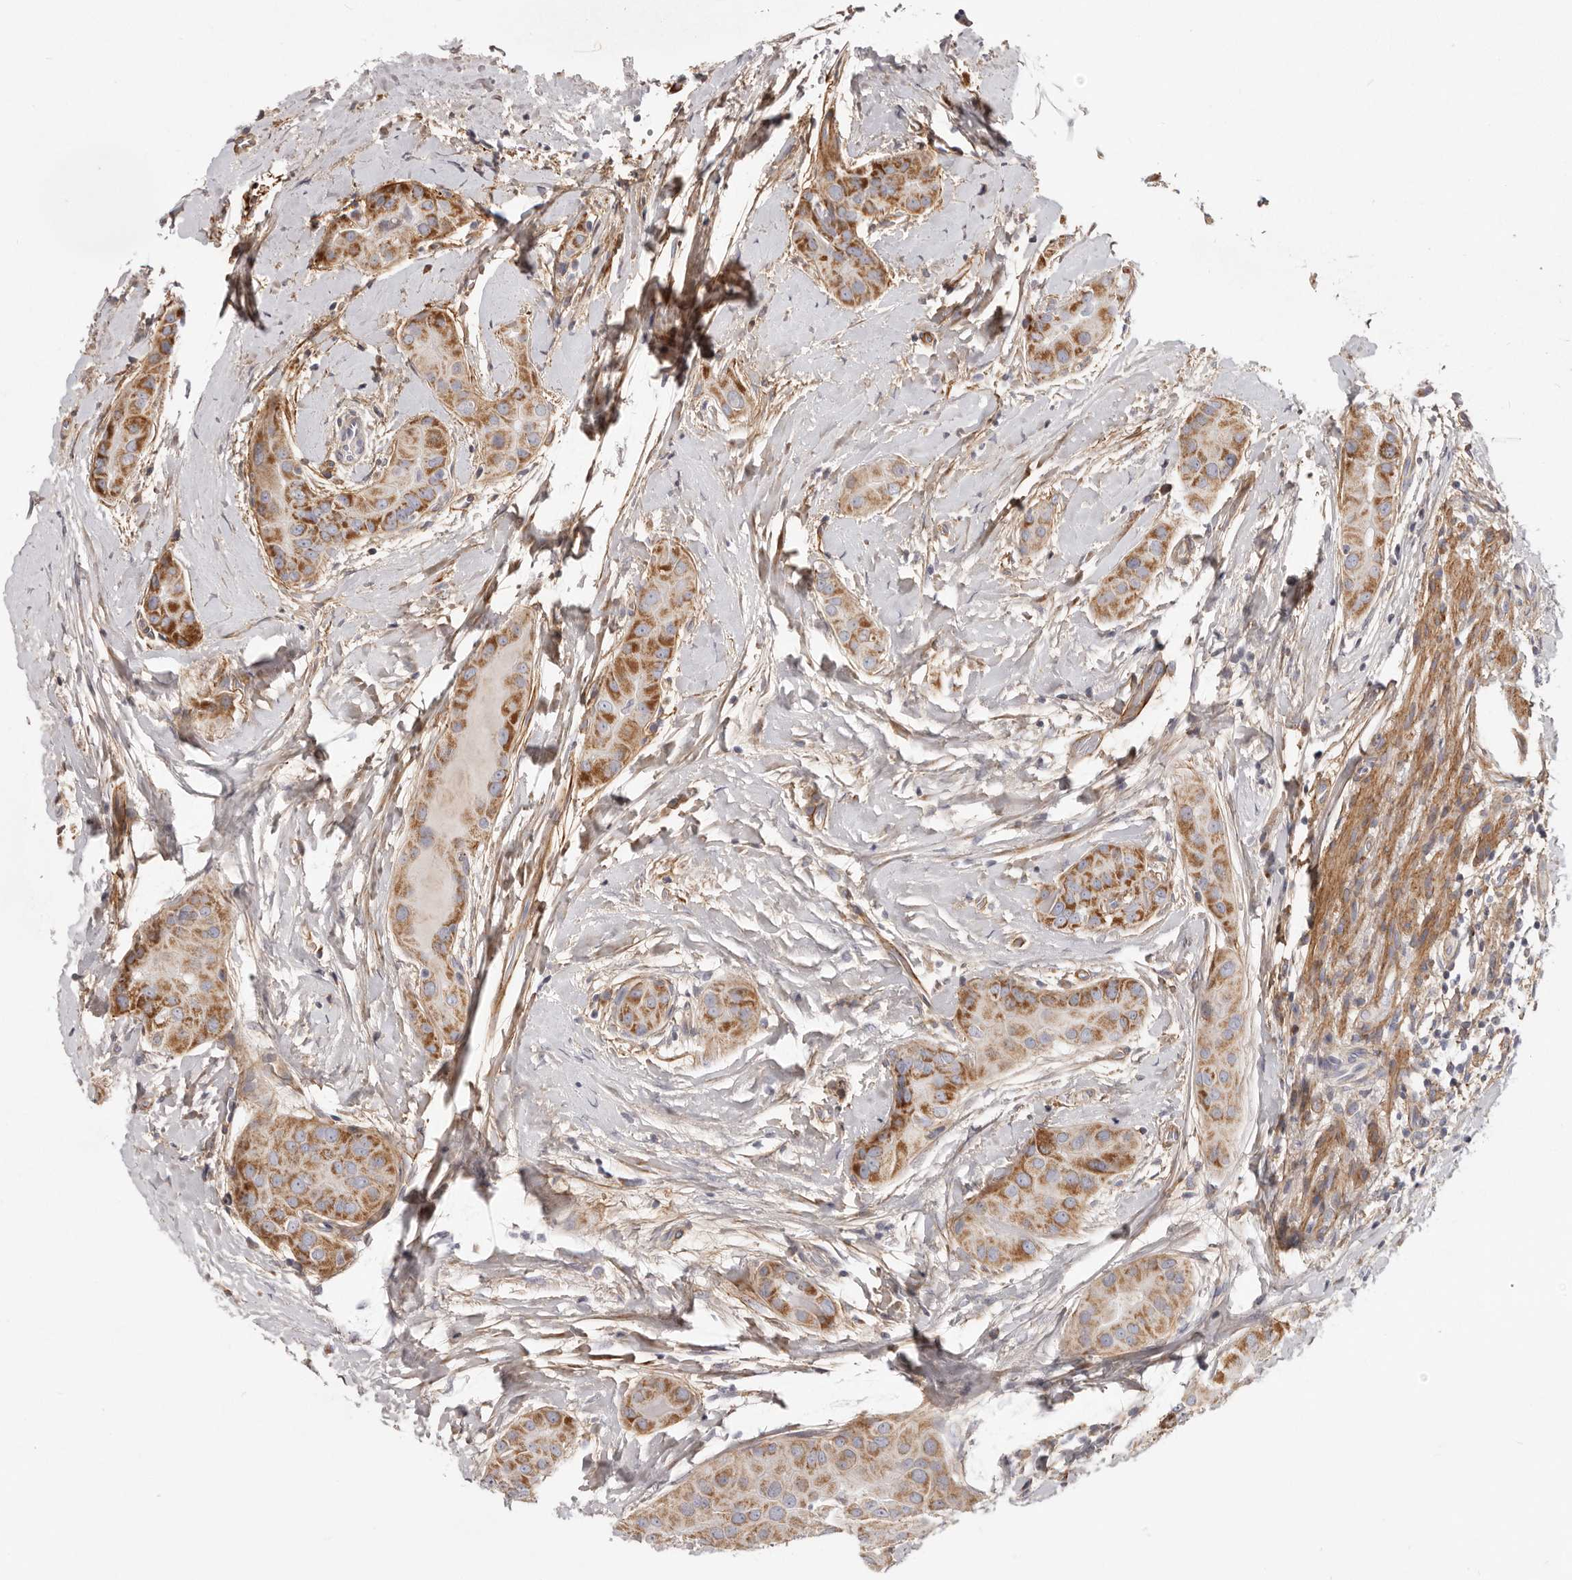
{"staining": {"intensity": "moderate", "quantity": ">75%", "location": "cytoplasmic/membranous"}, "tissue": "thyroid cancer", "cell_type": "Tumor cells", "image_type": "cancer", "snomed": [{"axis": "morphology", "description": "Papillary adenocarcinoma, NOS"}, {"axis": "topography", "description": "Thyroid gland"}], "caption": "Thyroid cancer tissue demonstrates moderate cytoplasmic/membranous positivity in approximately >75% of tumor cells", "gene": "MRPS10", "patient": {"sex": "male", "age": 33}}